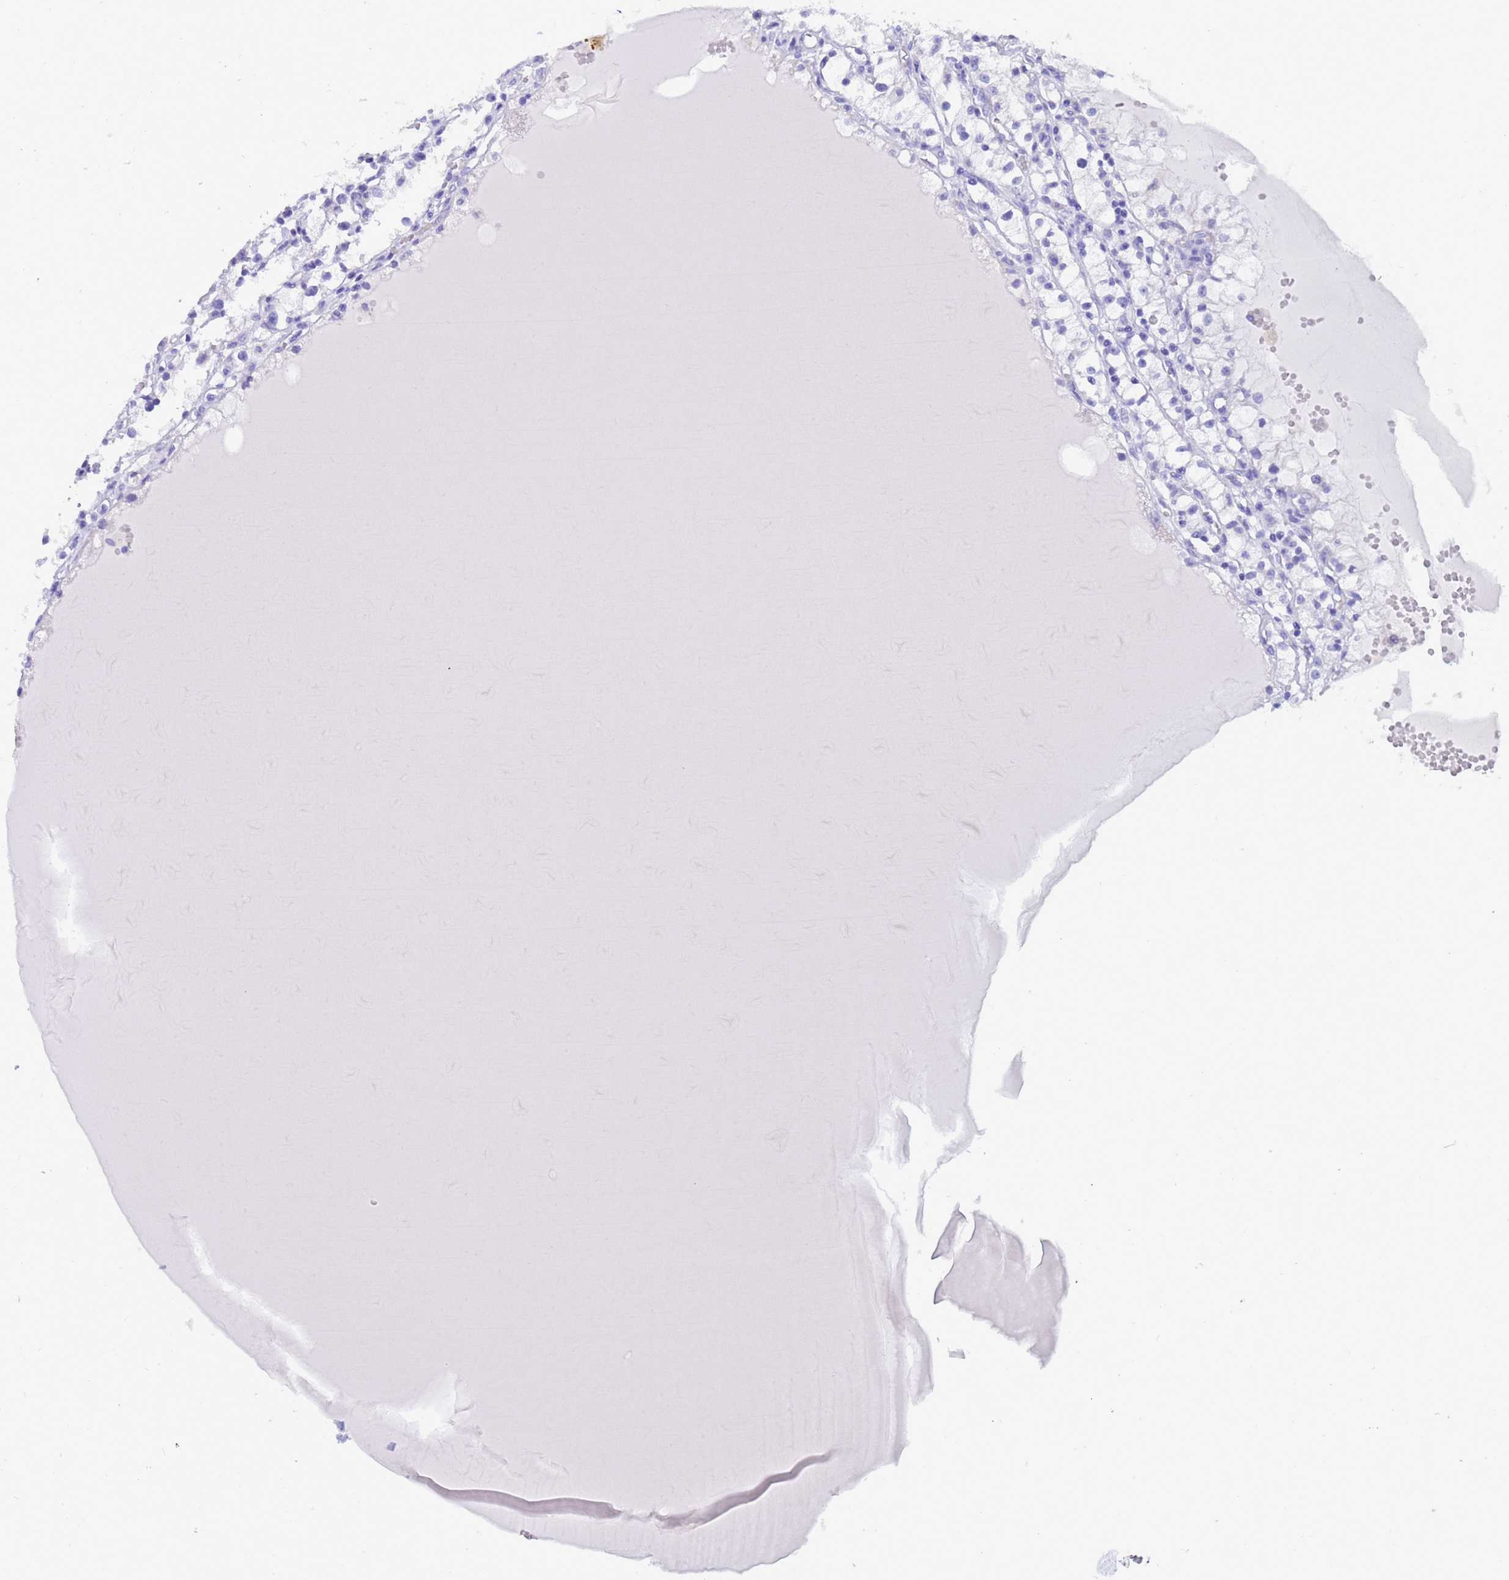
{"staining": {"intensity": "negative", "quantity": "none", "location": "none"}, "tissue": "renal cancer", "cell_type": "Tumor cells", "image_type": "cancer", "snomed": [{"axis": "morphology", "description": "Adenocarcinoma, NOS"}, {"axis": "topography", "description": "Kidney"}], "caption": "A histopathology image of renal adenocarcinoma stained for a protein exhibits no brown staining in tumor cells.", "gene": "AKR1C2", "patient": {"sex": "male", "age": 56}}